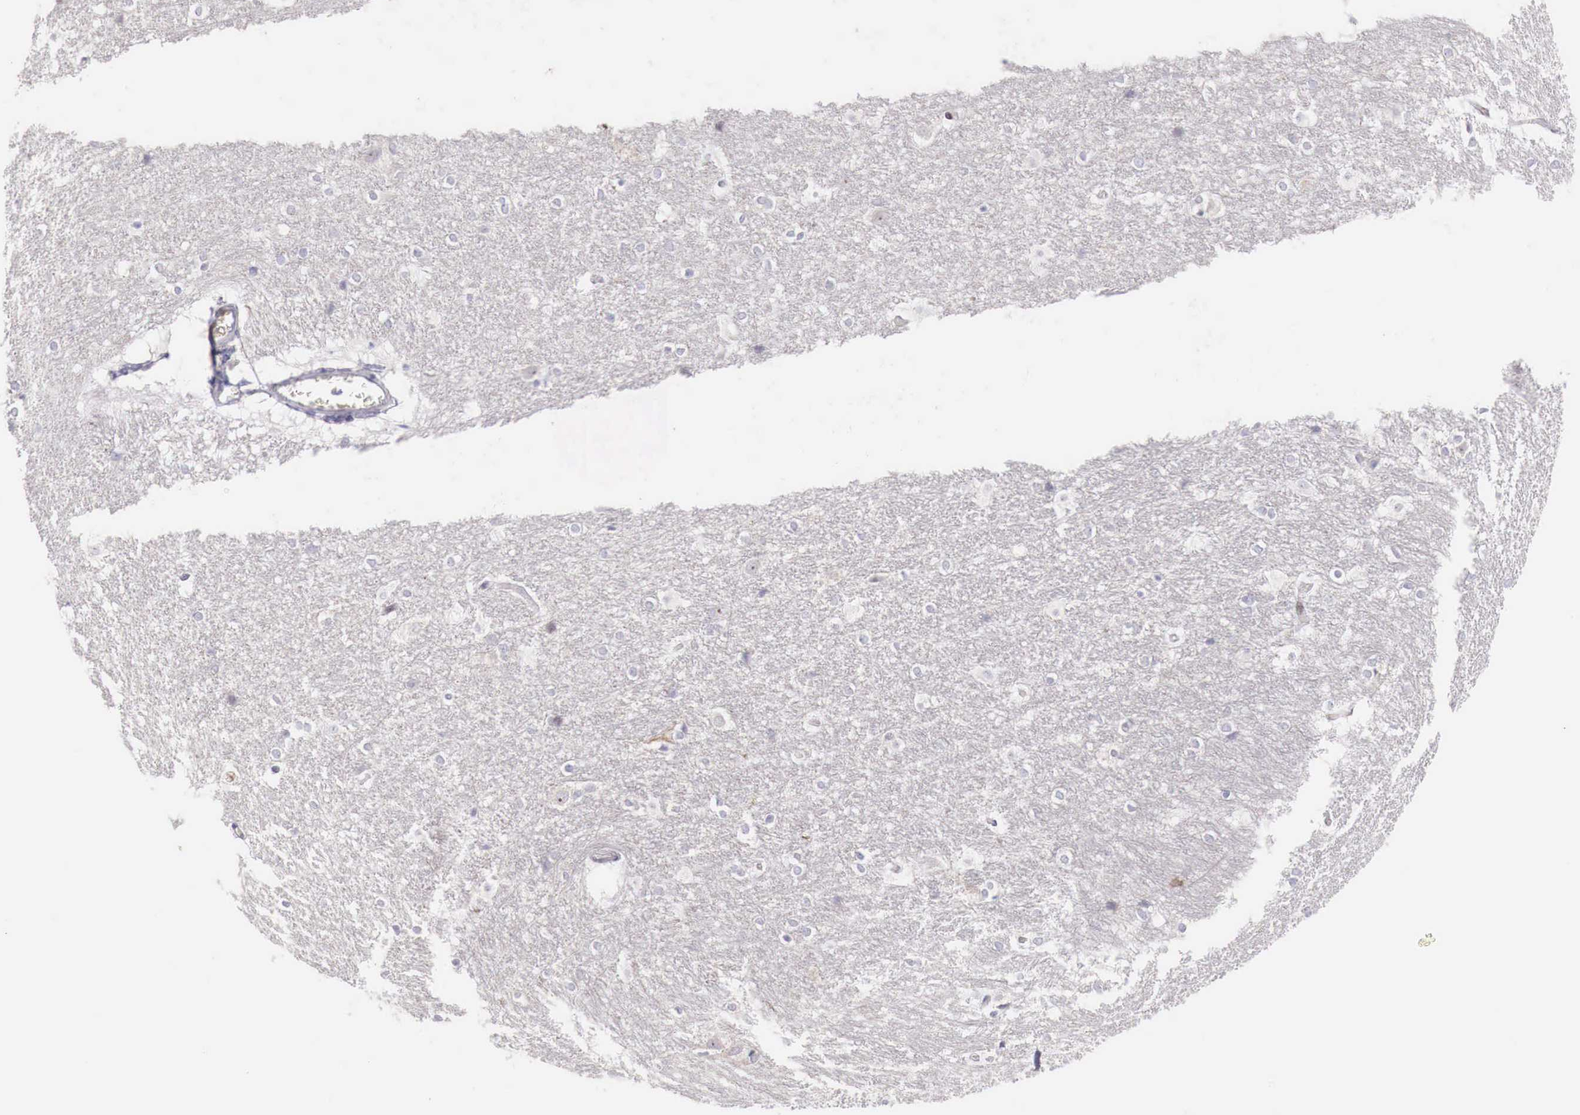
{"staining": {"intensity": "negative", "quantity": "none", "location": "none"}, "tissue": "hippocampus", "cell_type": "Glial cells", "image_type": "normal", "snomed": [{"axis": "morphology", "description": "Normal tissue, NOS"}, {"axis": "topography", "description": "Hippocampus"}], "caption": "Immunohistochemistry (IHC) histopathology image of benign human hippocampus stained for a protein (brown), which shows no staining in glial cells.", "gene": "CLCN5", "patient": {"sex": "female", "age": 19}}